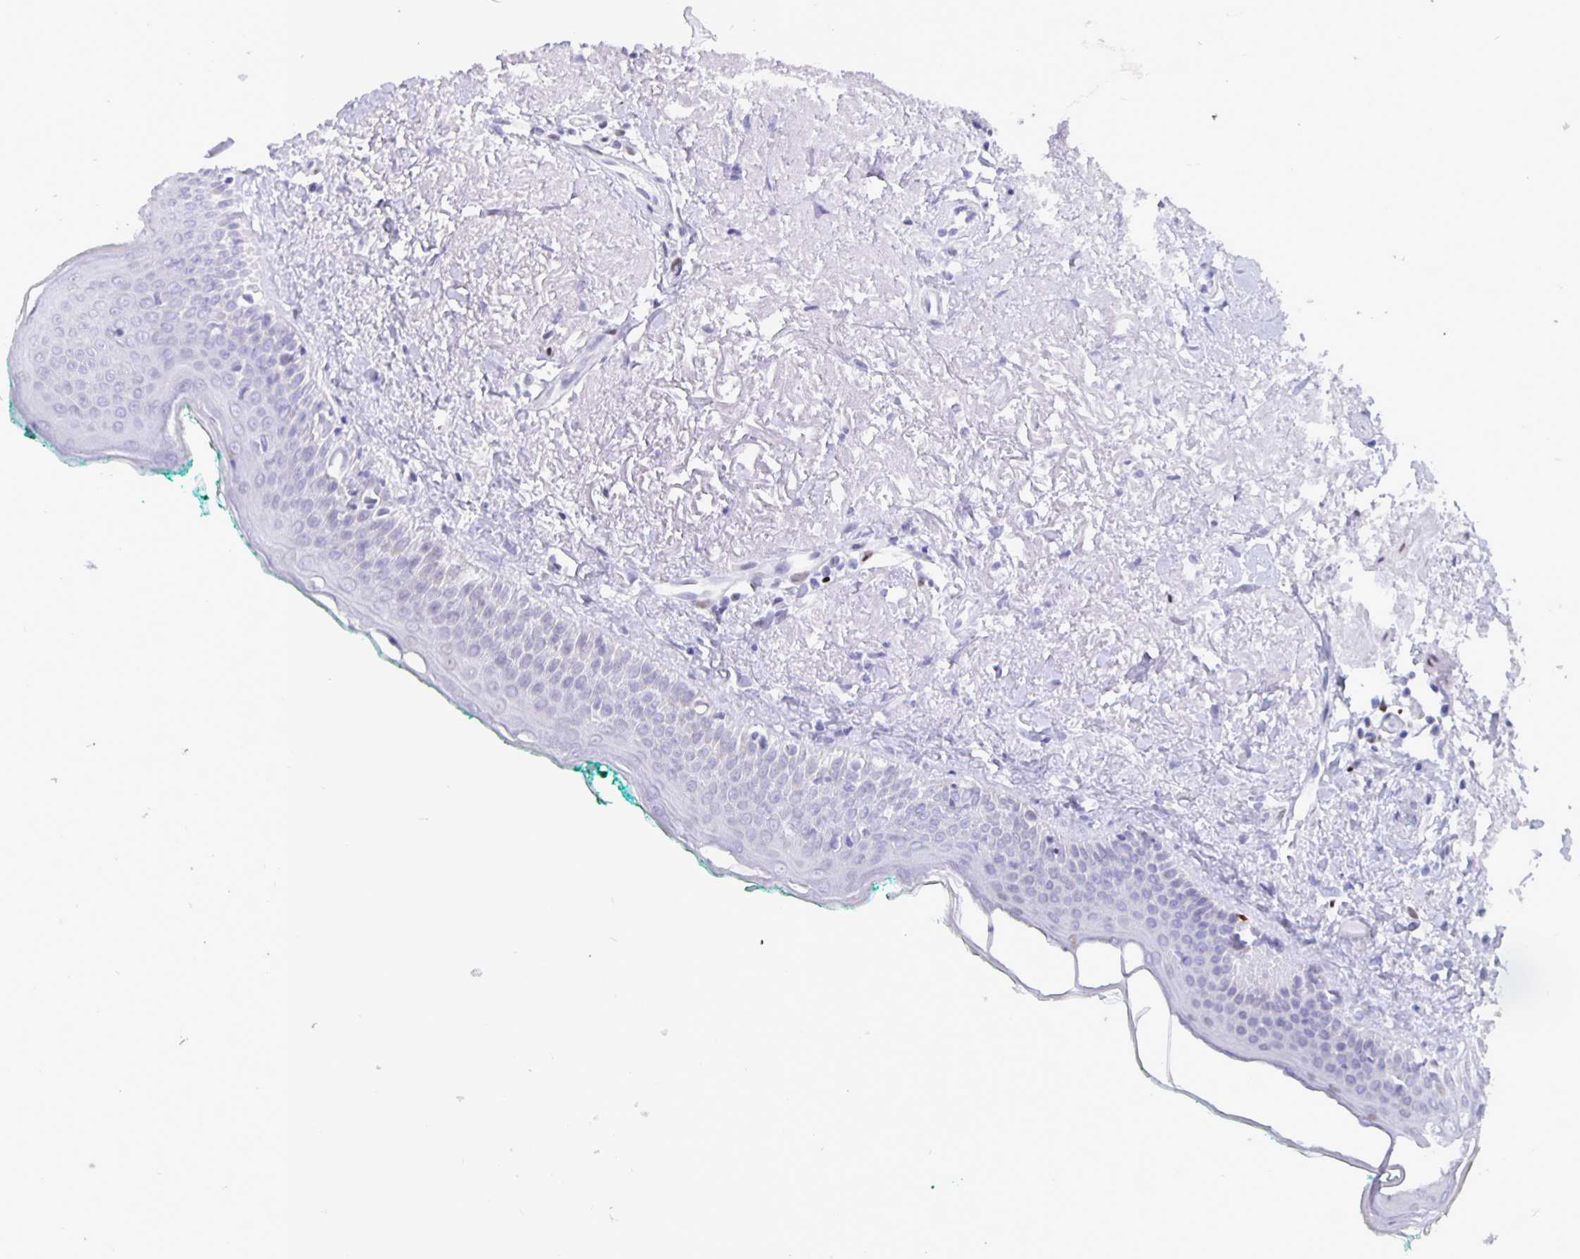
{"staining": {"intensity": "negative", "quantity": "none", "location": "none"}, "tissue": "oral mucosa", "cell_type": "Squamous epithelial cells", "image_type": "normal", "snomed": [{"axis": "morphology", "description": "Normal tissue, NOS"}, {"axis": "topography", "description": "Oral tissue"}], "caption": "The image displays no significant positivity in squamous epithelial cells of oral mucosa.", "gene": "SATB2", "patient": {"sex": "female", "age": 70}}